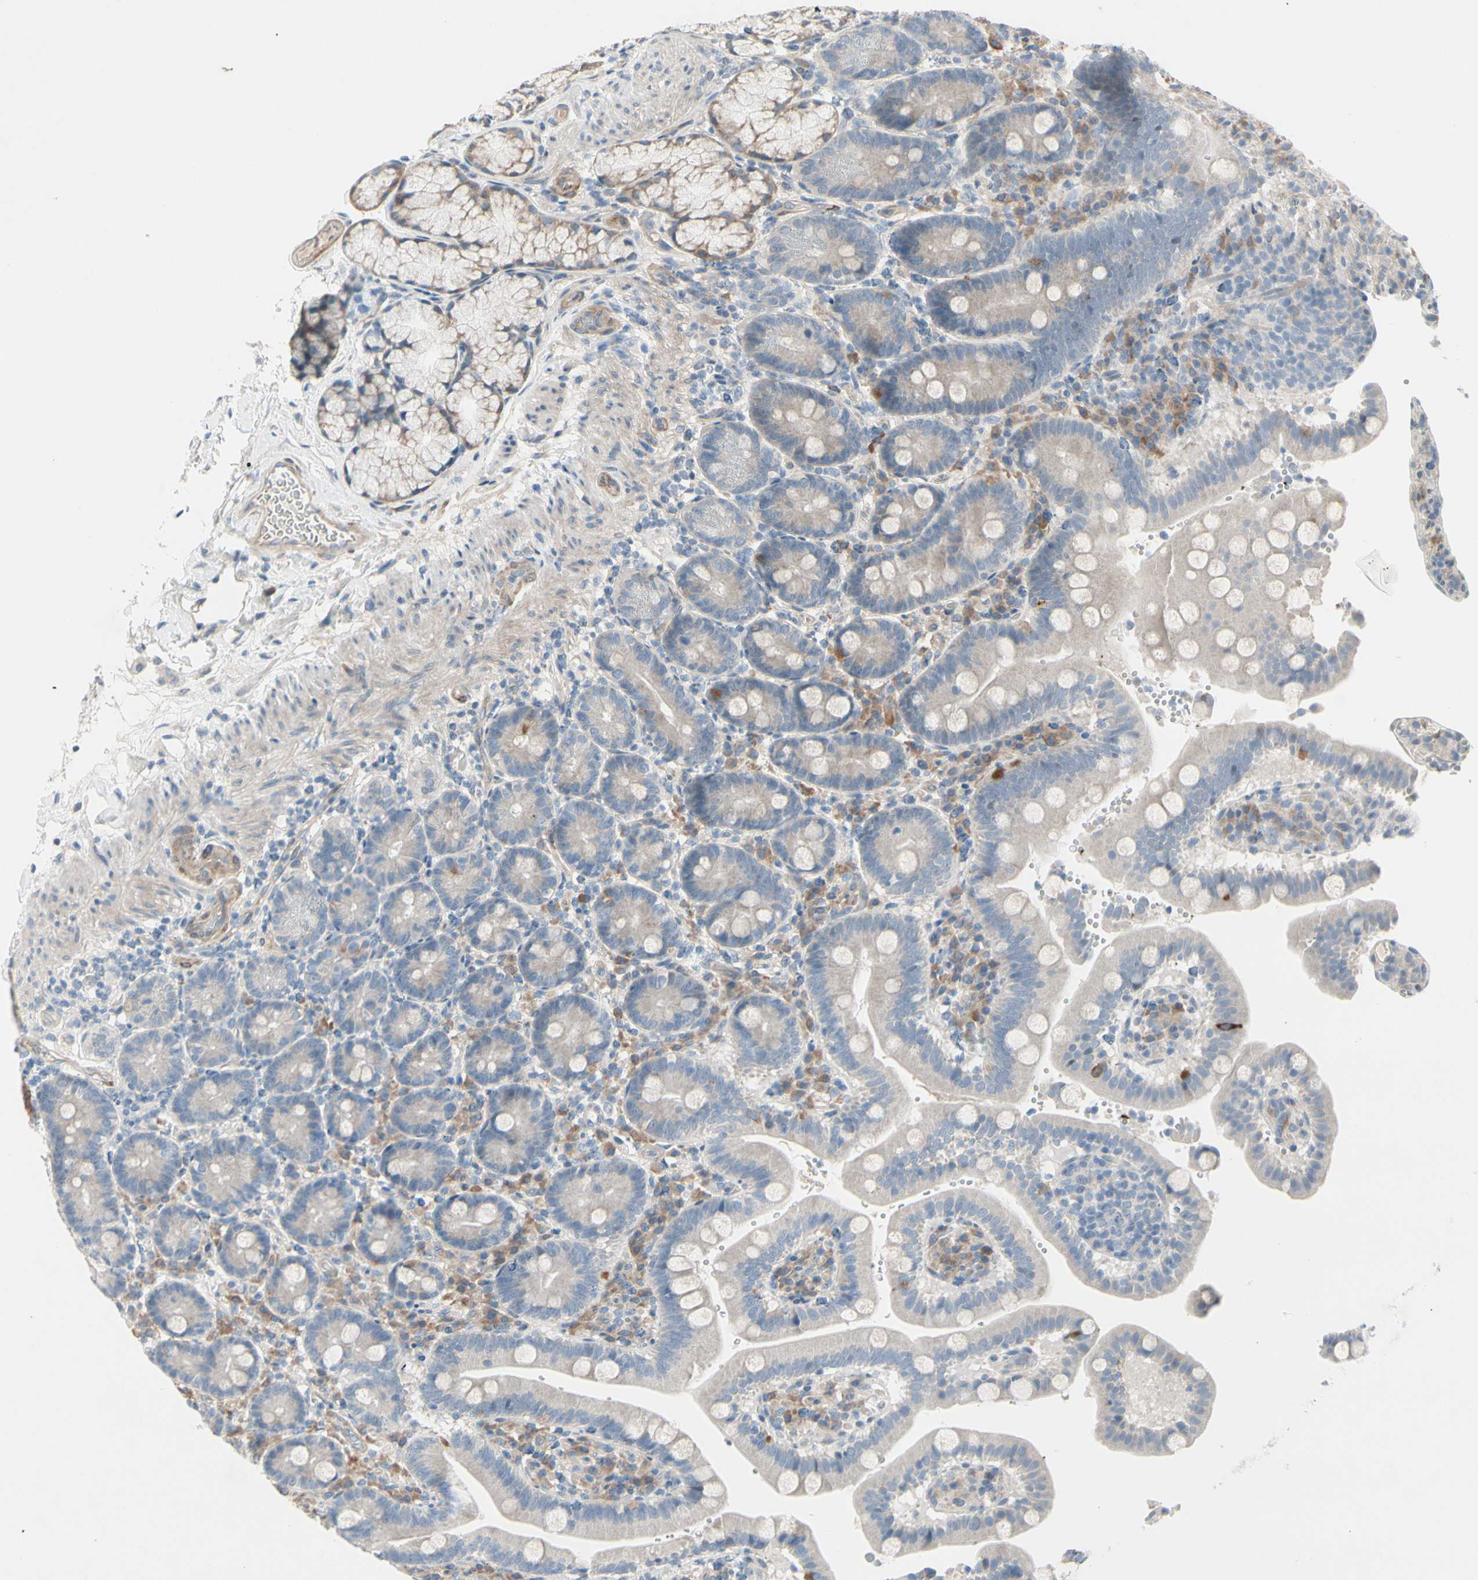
{"staining": {"intensity": "weak", "quantity": "<25%", "location": "cytoplasmic/membranous"}, "tissue": "duodenum", "cell_type": "Glandular cells", "image_type": "normal", "snomed": [{"axis": "morphology", "description": "Normal tissue, NOS"}, {"axis": "topography", "description": "Small intestine, NOS"}], "caption": "Histopathology image shows no protein positivity in glandular cells of unremarkable duodenum.", "gene": "MAP2", "patient": {"sex": "female", "age": 71}}